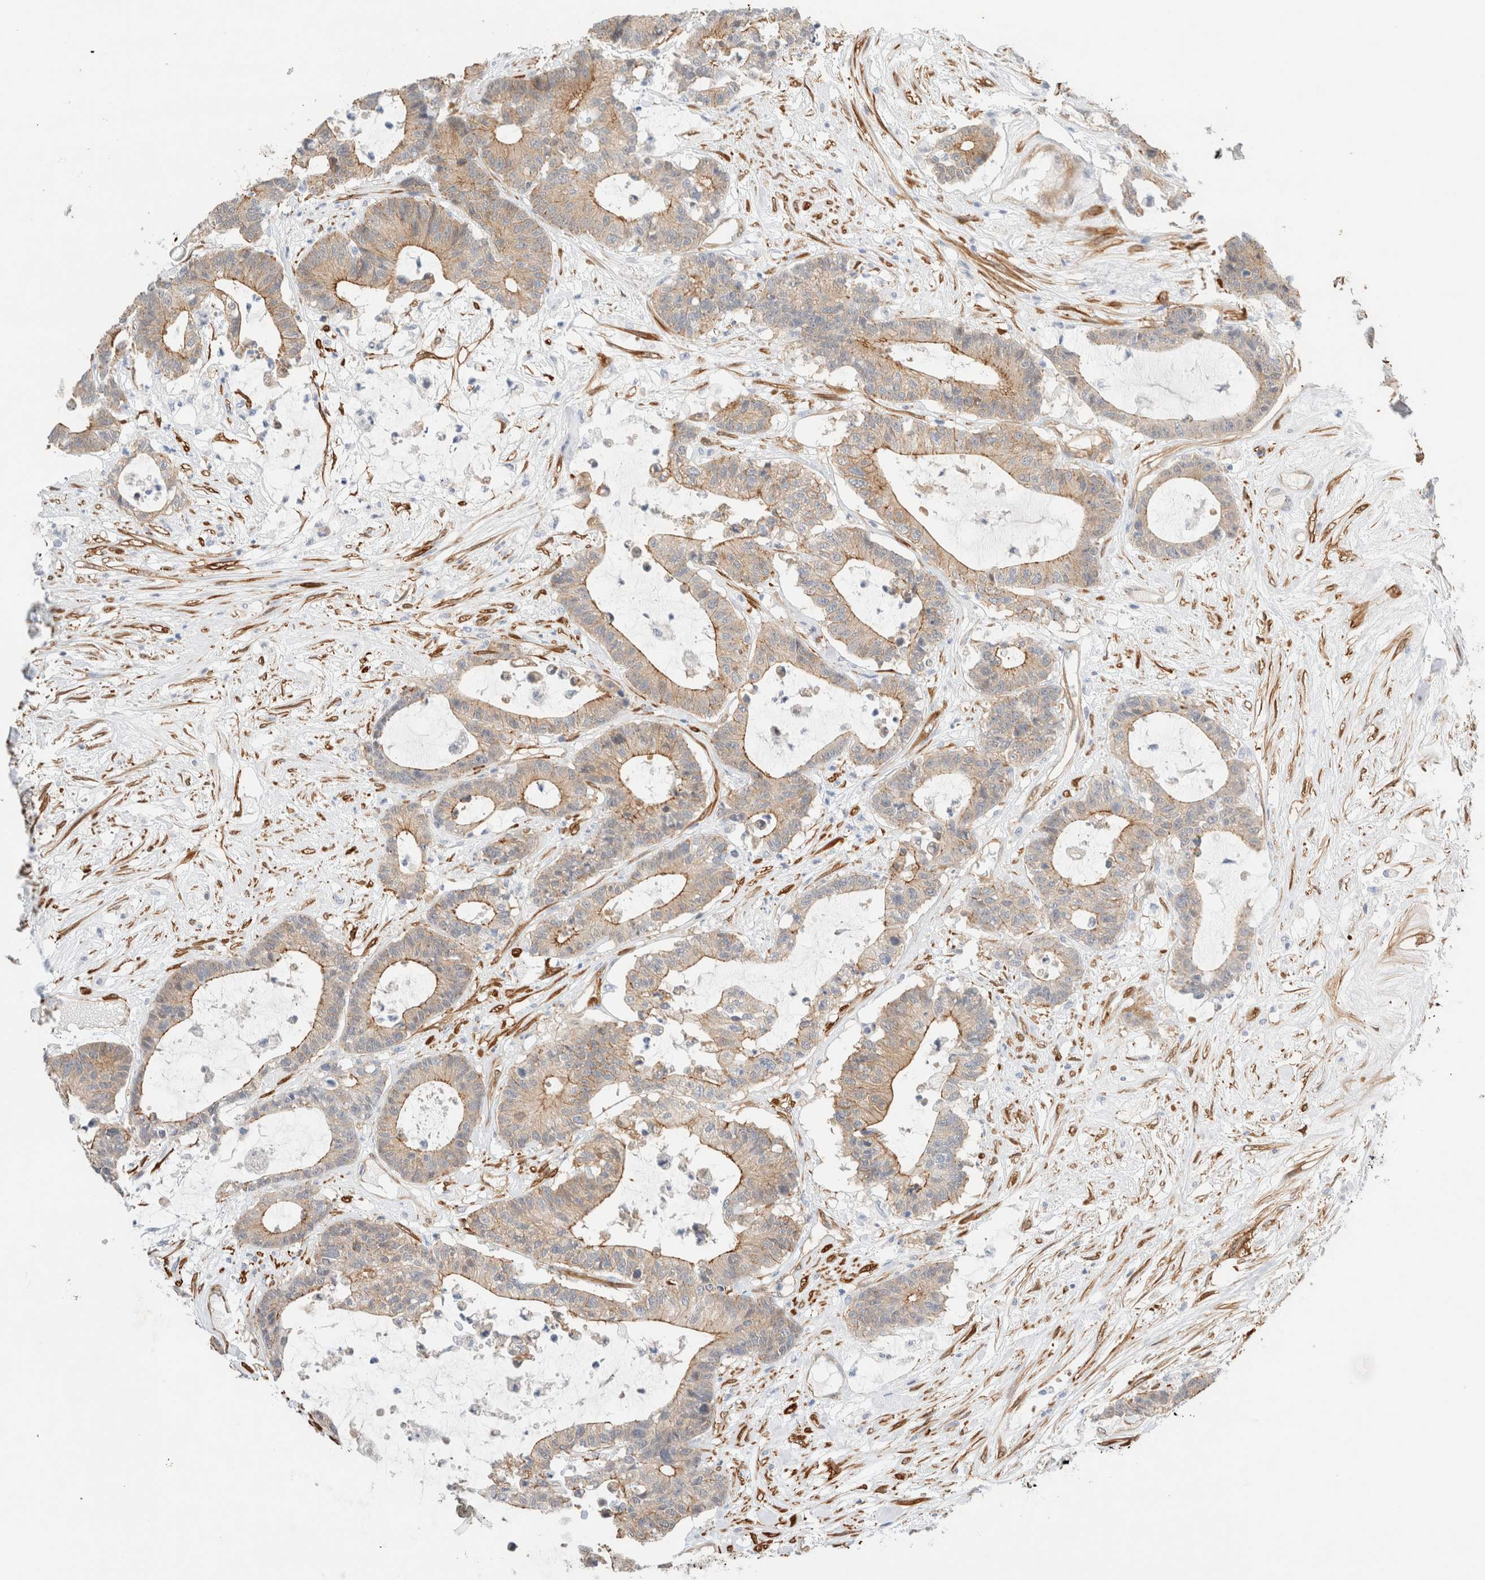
{"staining": {"intensity": "moderate", "quantity": ">75%", "location": "cytoplasmic/membranous"}, "tissue": "colorectal cancer", "cell_type": "Tumor cells", "image_type": "cancer", "snomed": [{"axis": "morphology", "description": "Adenocarcinoma, NOS"}, {"axis": "topography", "description": "Colon"}], "caption": "Immunohistochemistry micrograph of neoplastic tissue: human colorectal adenocarcinoma stained using IHC demonstrates medium levels of moderate protein expression localized specifically in the cytoplasmic/membranous of tumor cells, appearing as a cytoplasmic/membranous brown color.", "gene": "LMCD1", "patient": {"sex": "female", "age": 84}}